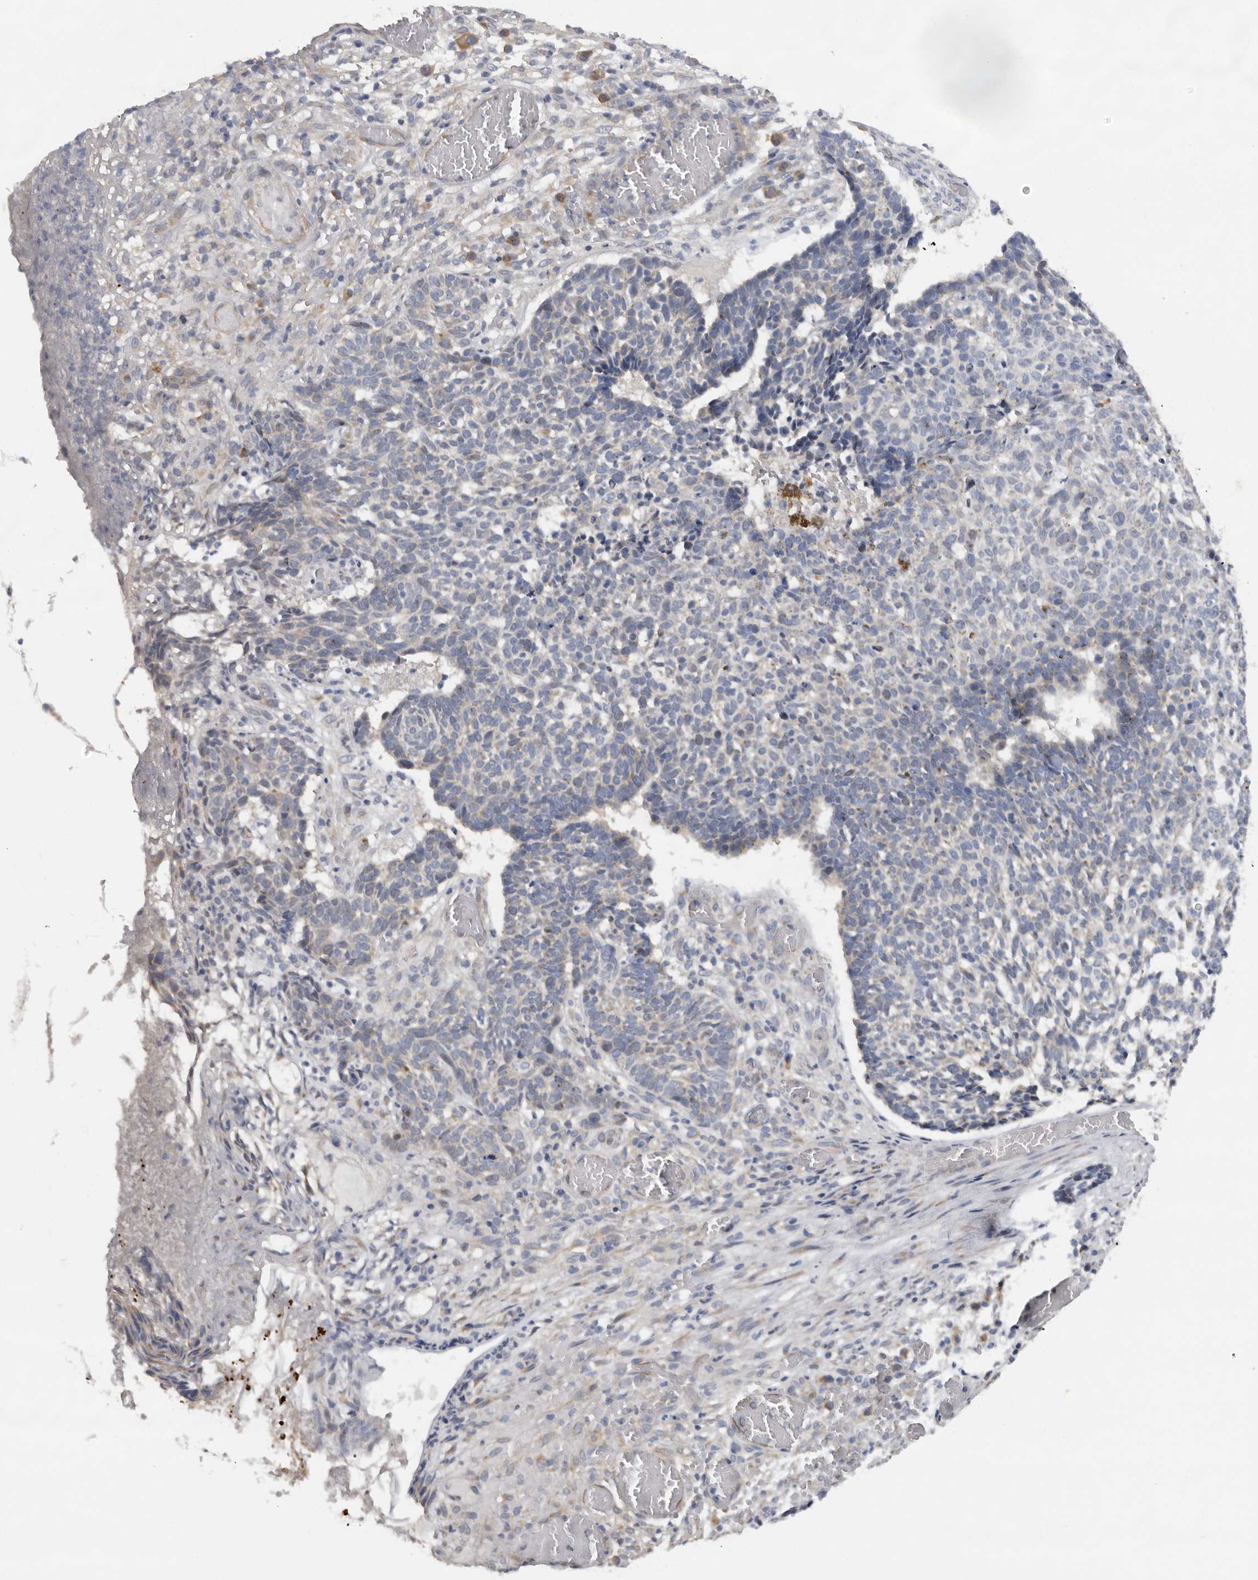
{"staining": {"intensity": "negative", "quantity": "none", "location": "none"}, "tissue": "skin cancer", "cell_type": "Tumor cells", "image_type": "cancer", "snomed": [{"axis": "morphology", "description": "Basal cell carcinoma"}, {"axis": "topography", "description": "Skin"}], "caption": "Immunohistochemical staining of skin cancer reveals no significant staining in tumor cells.", "gene": "KIF2B", "patient": {"sex": "male", "age": 85}}